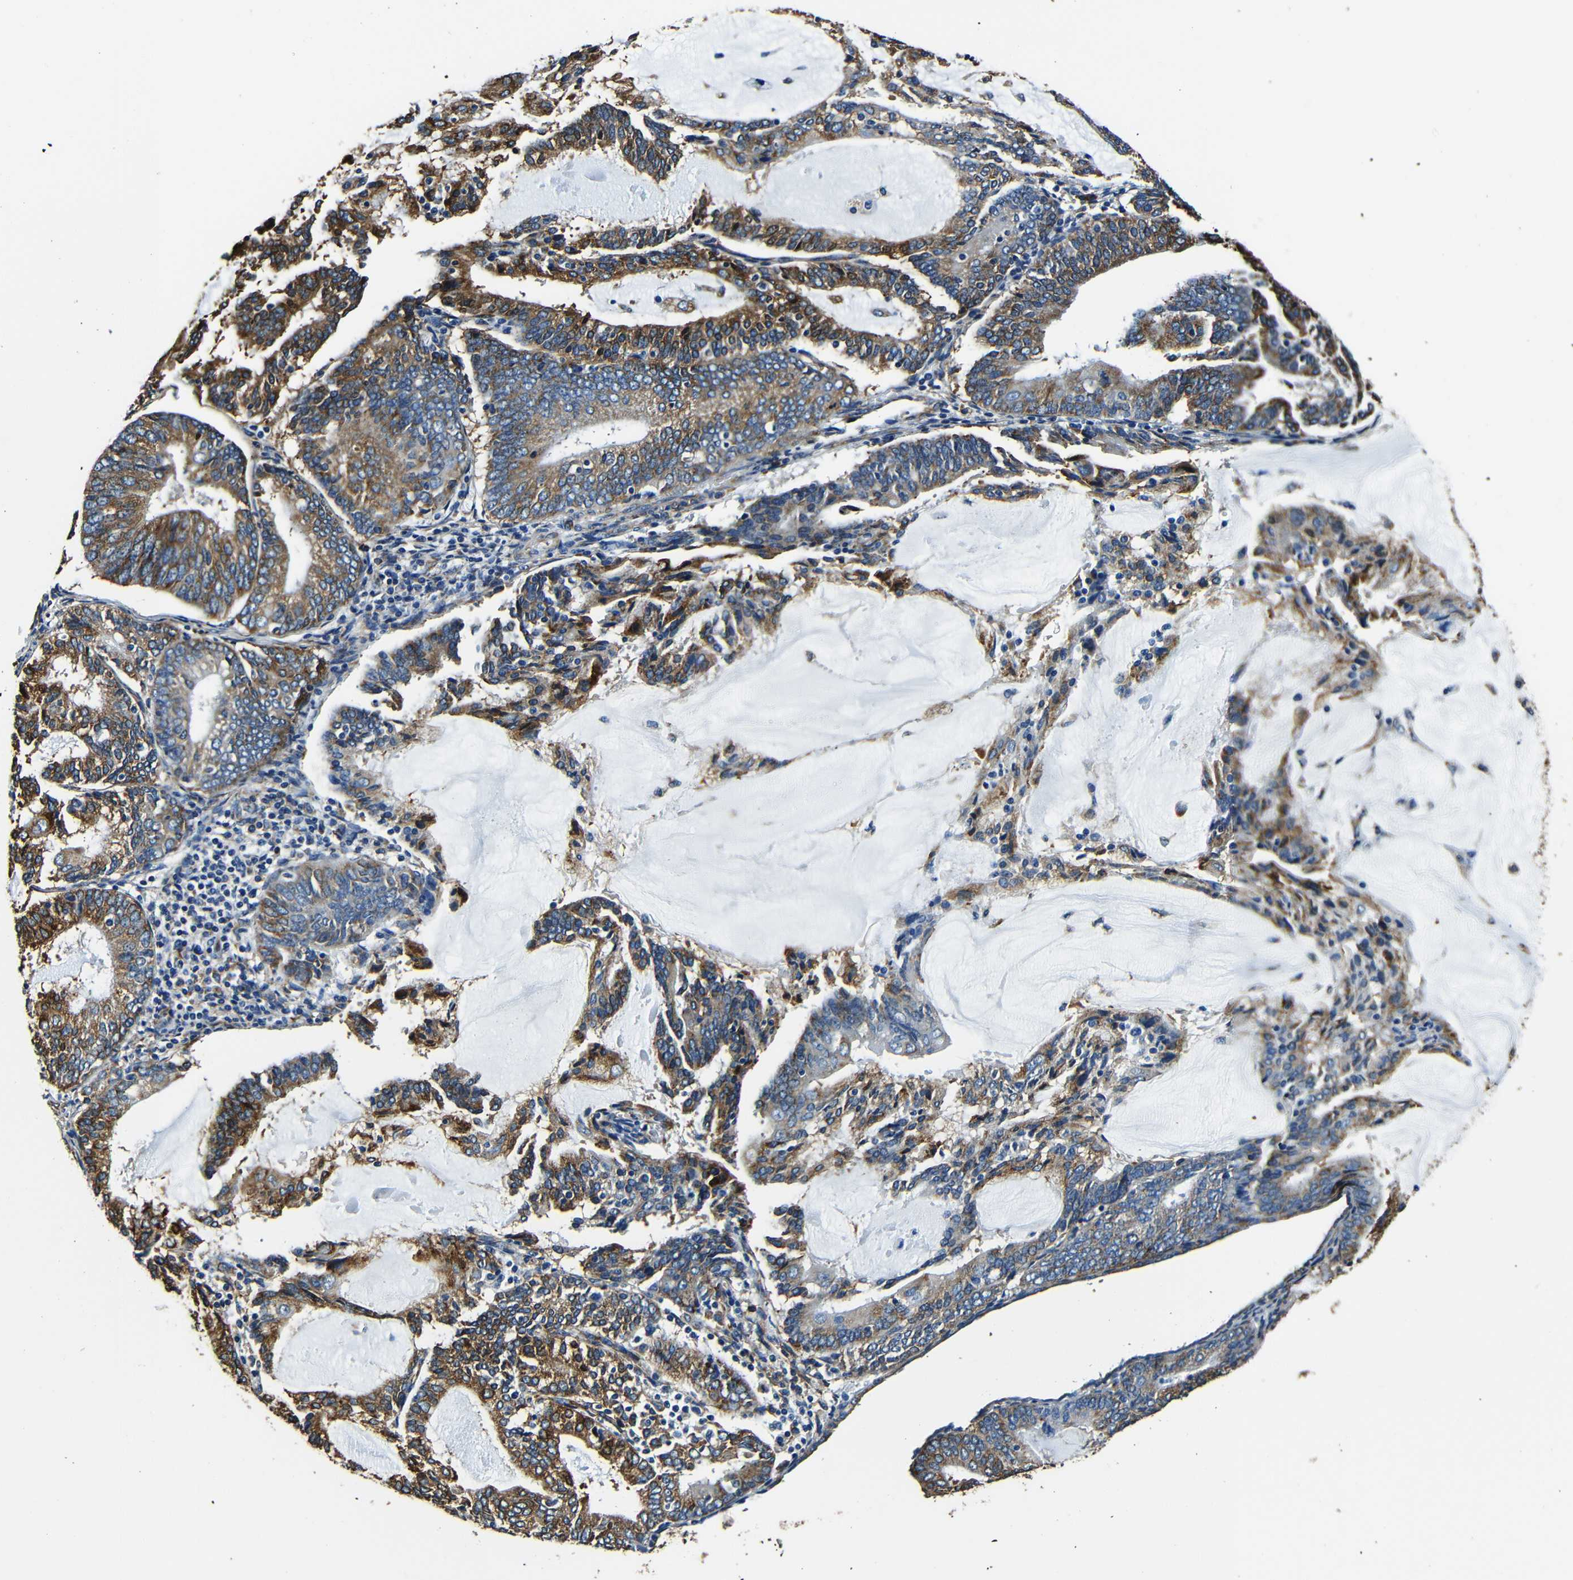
{"staining": {"intensity": "strong", "quantity": ">75%", "location": "cytoplasmic/membranous"}, "tissue": "endometrial cancer", "cell_type": "Tumor cells", "image_type": "cancer", "snomed": [{"axis": "morphology", "description": "Adenocarcinoma, NOS"}, {"axis": "topography", "description": "Endometrium"}], "caption": "Protein expression analysis of human endometrial cancer (adenocarcinoma) reveals strong cytoplasmic/membranous expression in about >75% of tumor cells.", "gene": "RRBP1", "patient": {"sex": "female", "age": 81}}